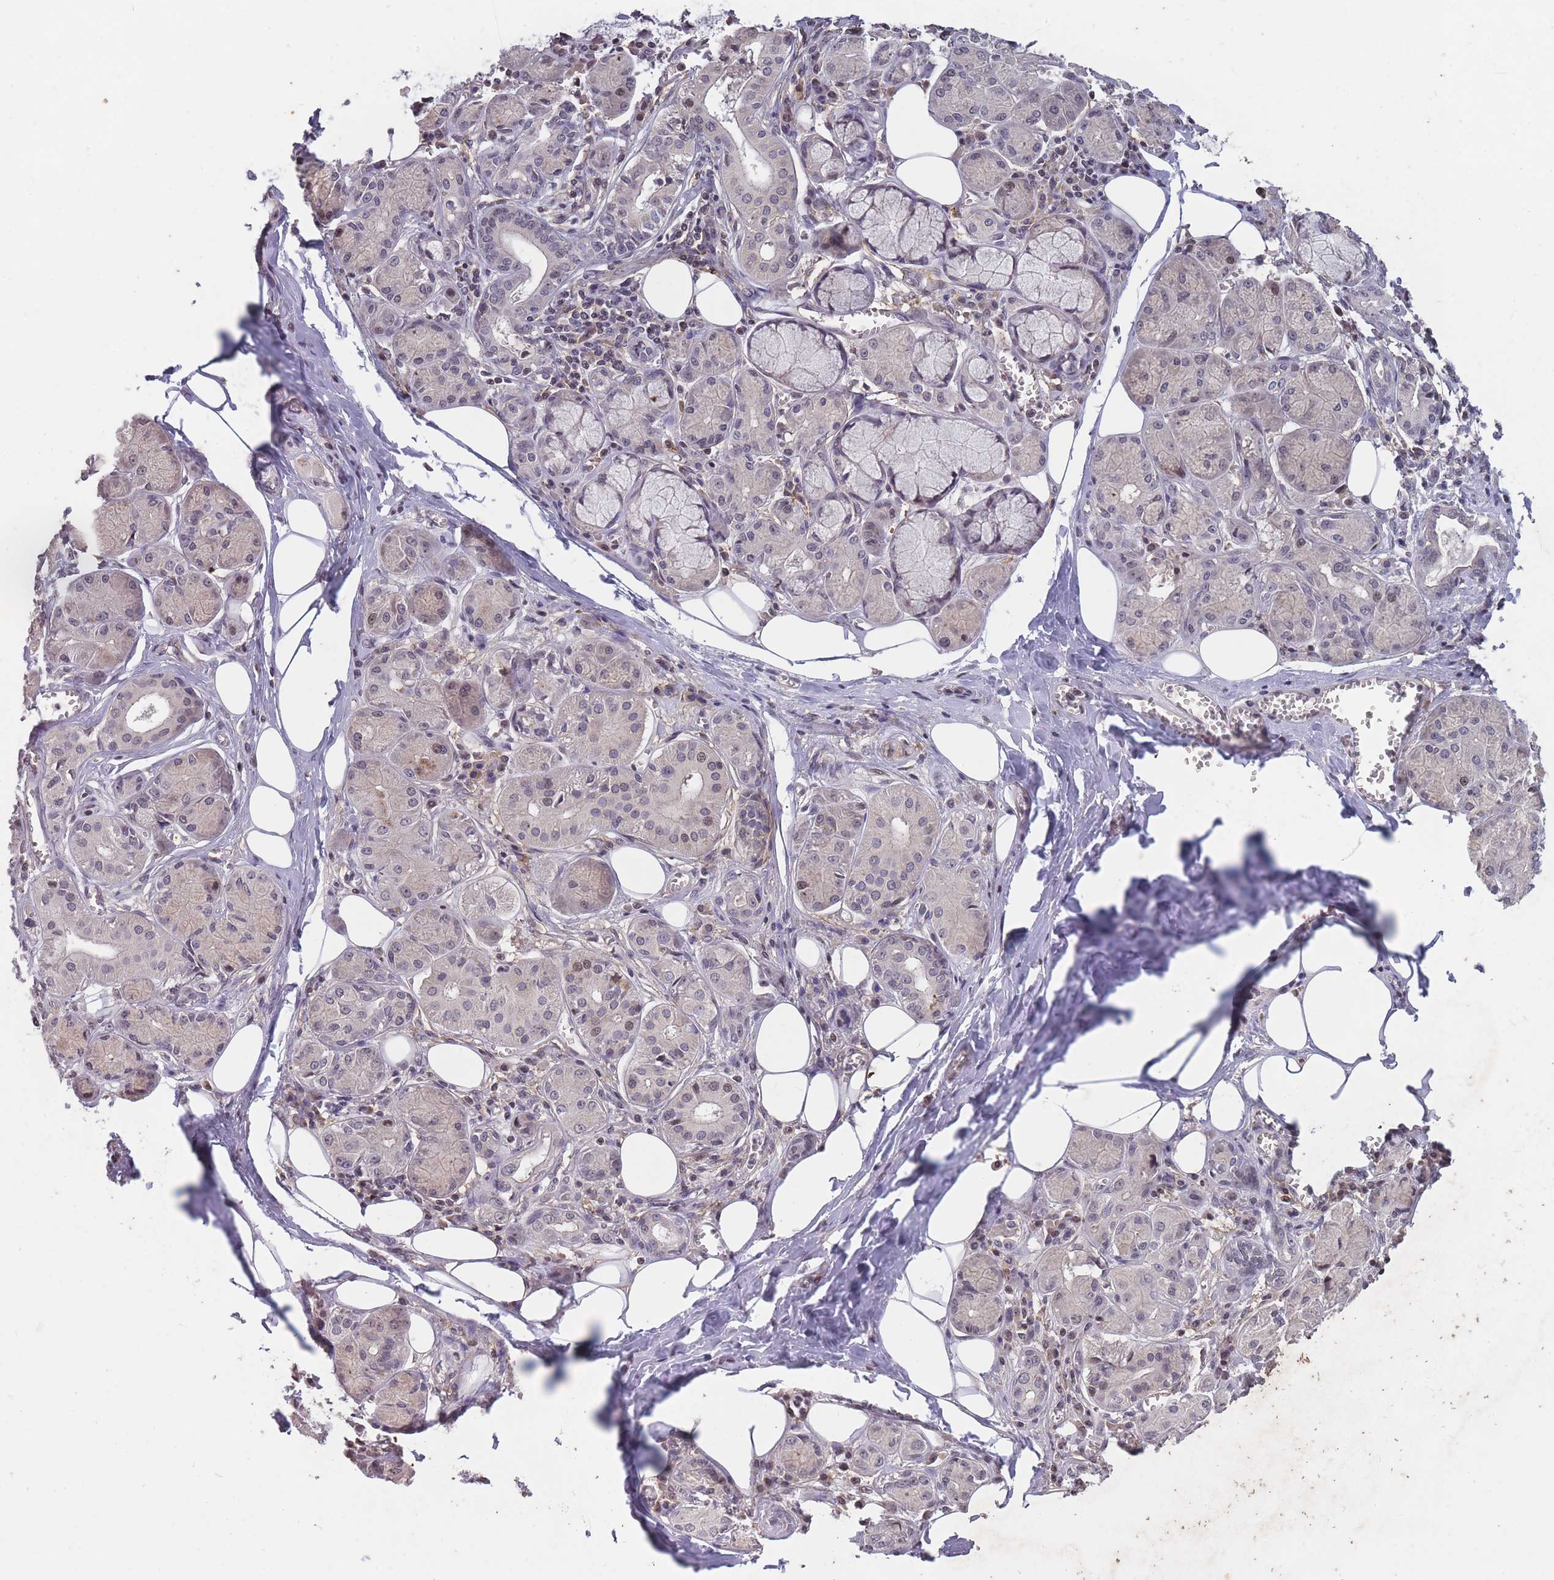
{"staining": {"intensity": "weak", "quantity": "<25%", "location": "cytoplasmic/membranous,nuclear"}, "tissue": "salivary gland", "cell_type": "Glandular cells", "image_type": "normal", "snomed": [{"axis": "morphology", "description": "Normal tissue, NOS"}, {"axis": "topography", "description": "Salivary gland"}], "caption": "IHC photomicrograph of unremarkable salivary gland stained for a protein (brown), which demonstrates no expression in glandular cells.", "gene": "GGT5", "patient": {"sex": "male", "age": 74}}